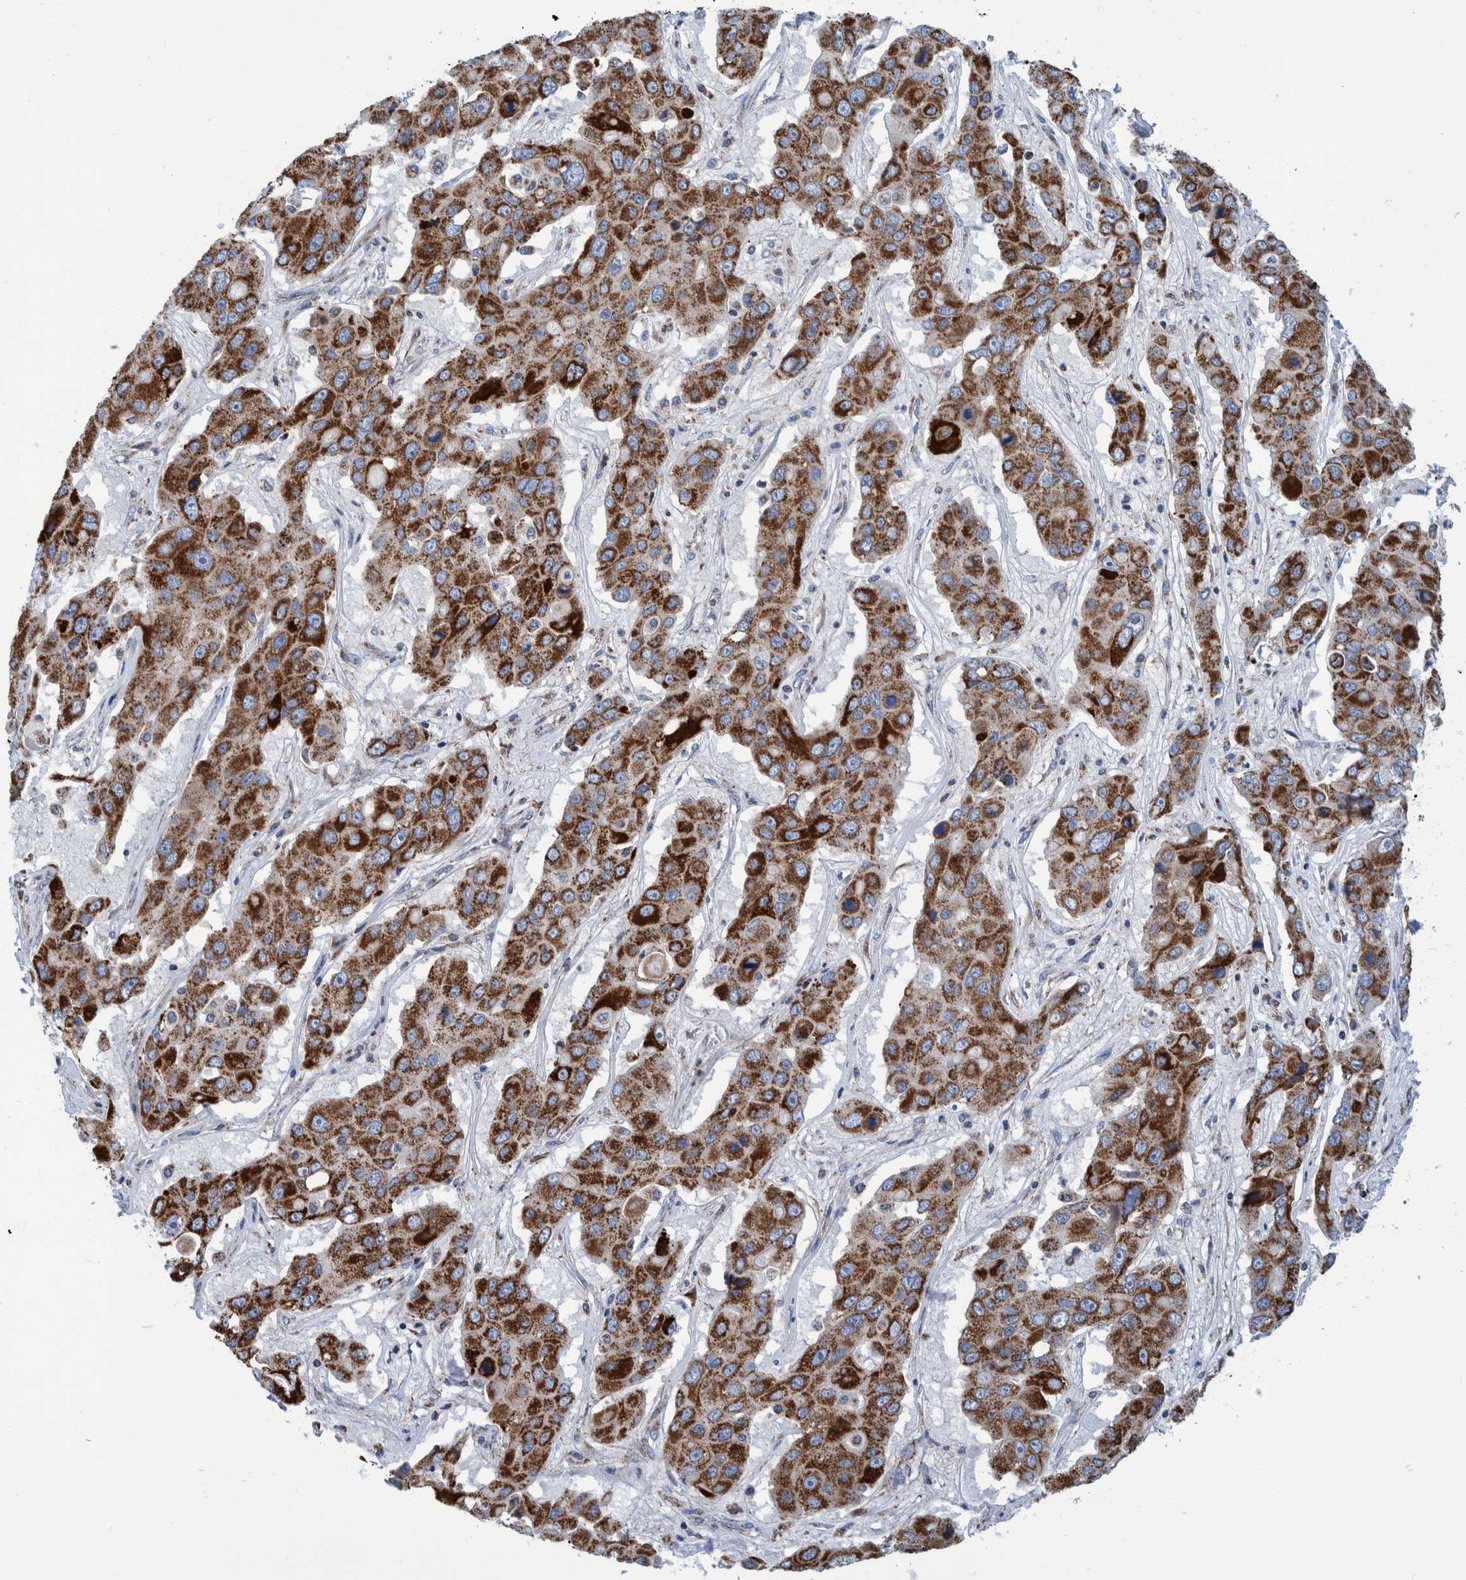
{"staining": {"intensity": "strong", "quantity": ">75%", "location": "cytoplasmic/membranous"}, "tissue": "liver cancer", "cell_type": "Tumor cells", "image_type": "cancer", "snomed": [{"axis": "morphology", "description": "Cholangiocarcinoma"}, {"axis": "topography", "description": "Liver"}], "caption": "Liver cancer (cholangiocarcinoma) was stained to show a protein in brown. There is high levels of strong cytoplasmic/membranous expression in about >75% of tumor cells.", "gene": "BZW2", "patient": {"sex": "male", "age": 67}}